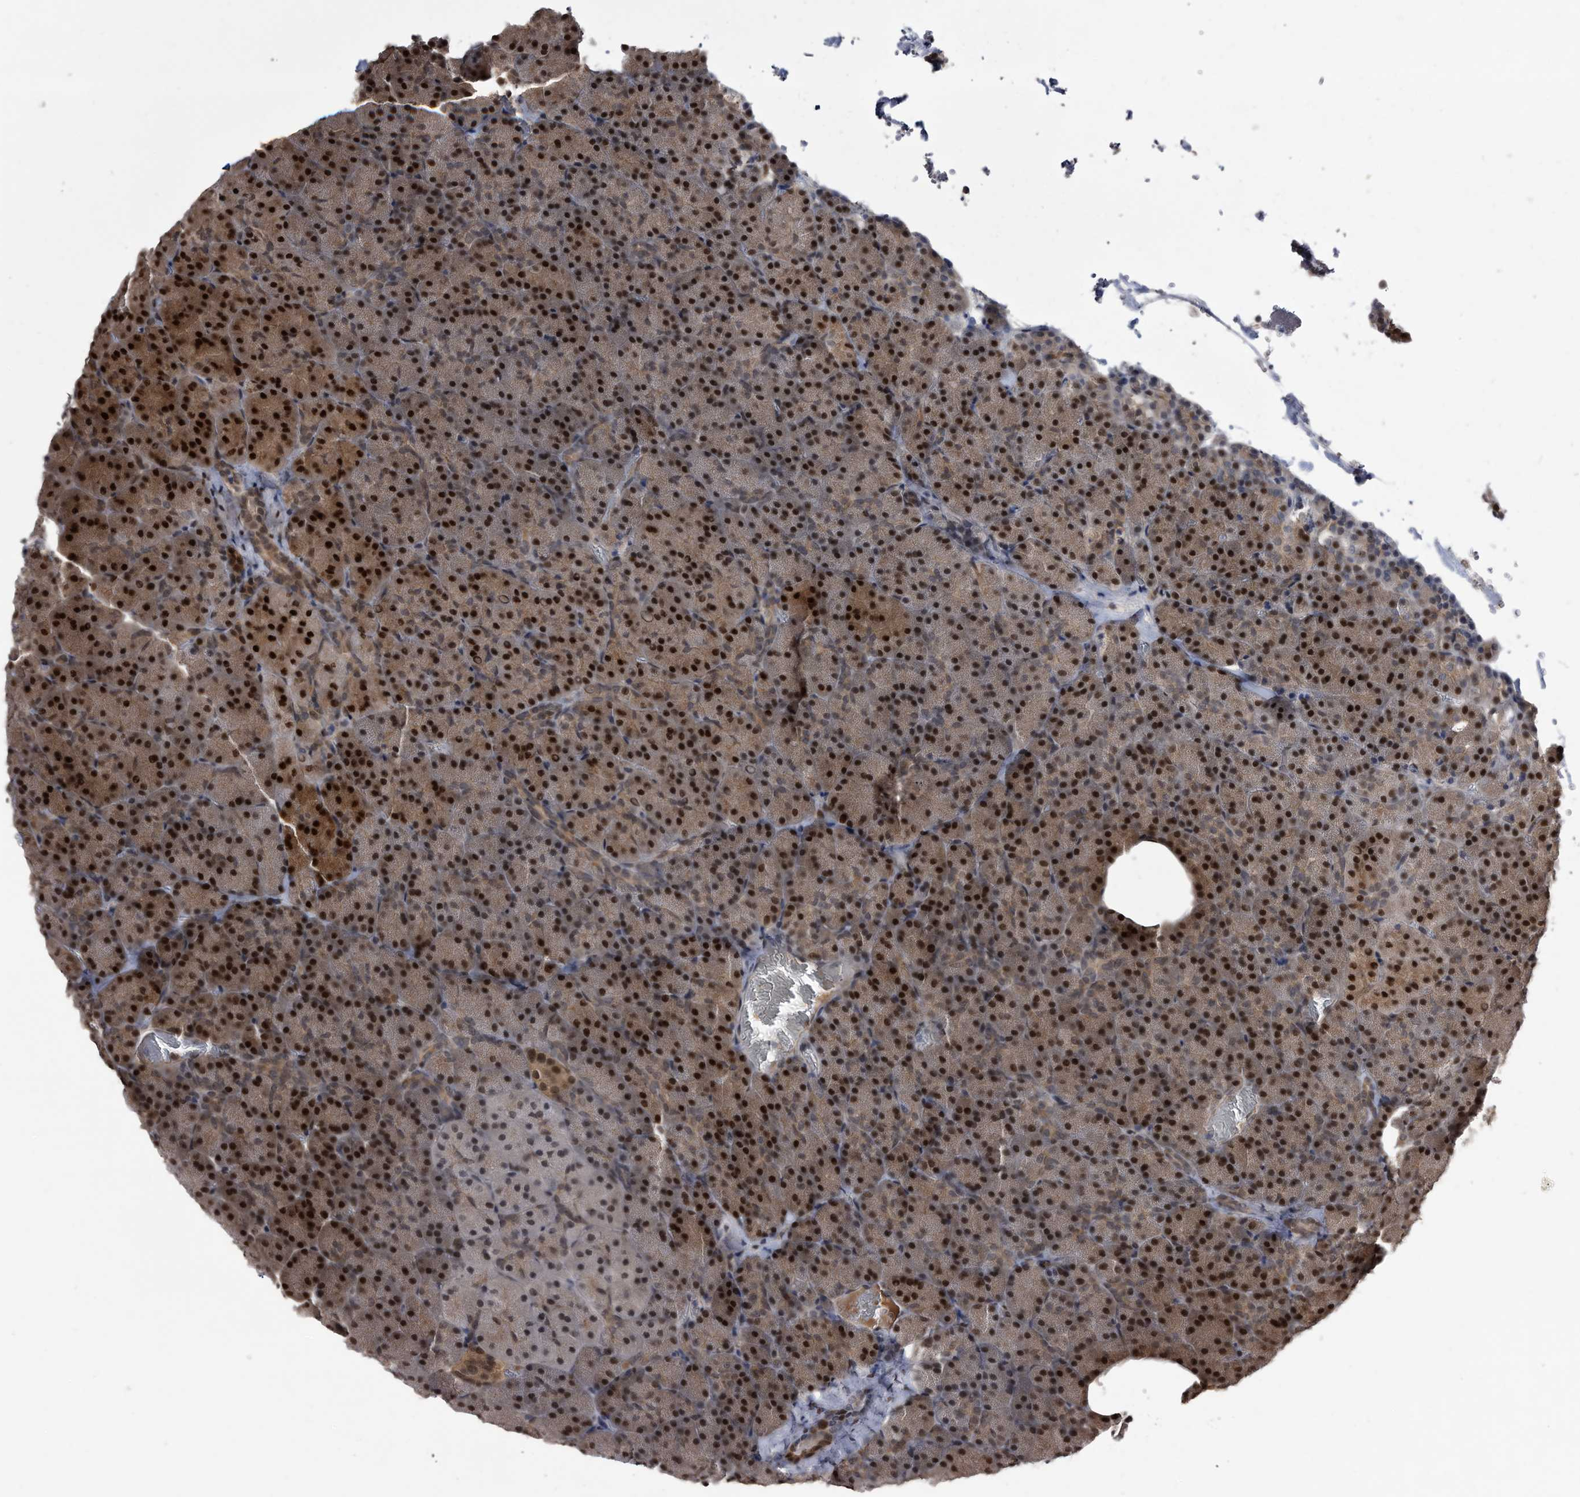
{"staining": {"intensity": "strong", "quantity": ">75%", "location": "cytoplasmic/membranous,nuclear"}, "tissue": "pancreas", "cell_type": "Exocrine glandular cells", "image_type": "normal", "snomed": [{"axis": "morphology", "description": "Normal tissue, NOS"}, {"axis": "morphology", "description": "Carcinoid, malignant, NOS"}, {"axis": "topography", "description": "Pancreas"}], "caption": "An immunohistochemistry histopathology image of unremarkable tissue is shown. Protein staining in brown labels strong cytoplasmic/membranous,nuclear positivity in pancreas within exocrine glandular cells.", "gene": "RAD23B", "patient": {"sex": "female", "age": 35}}